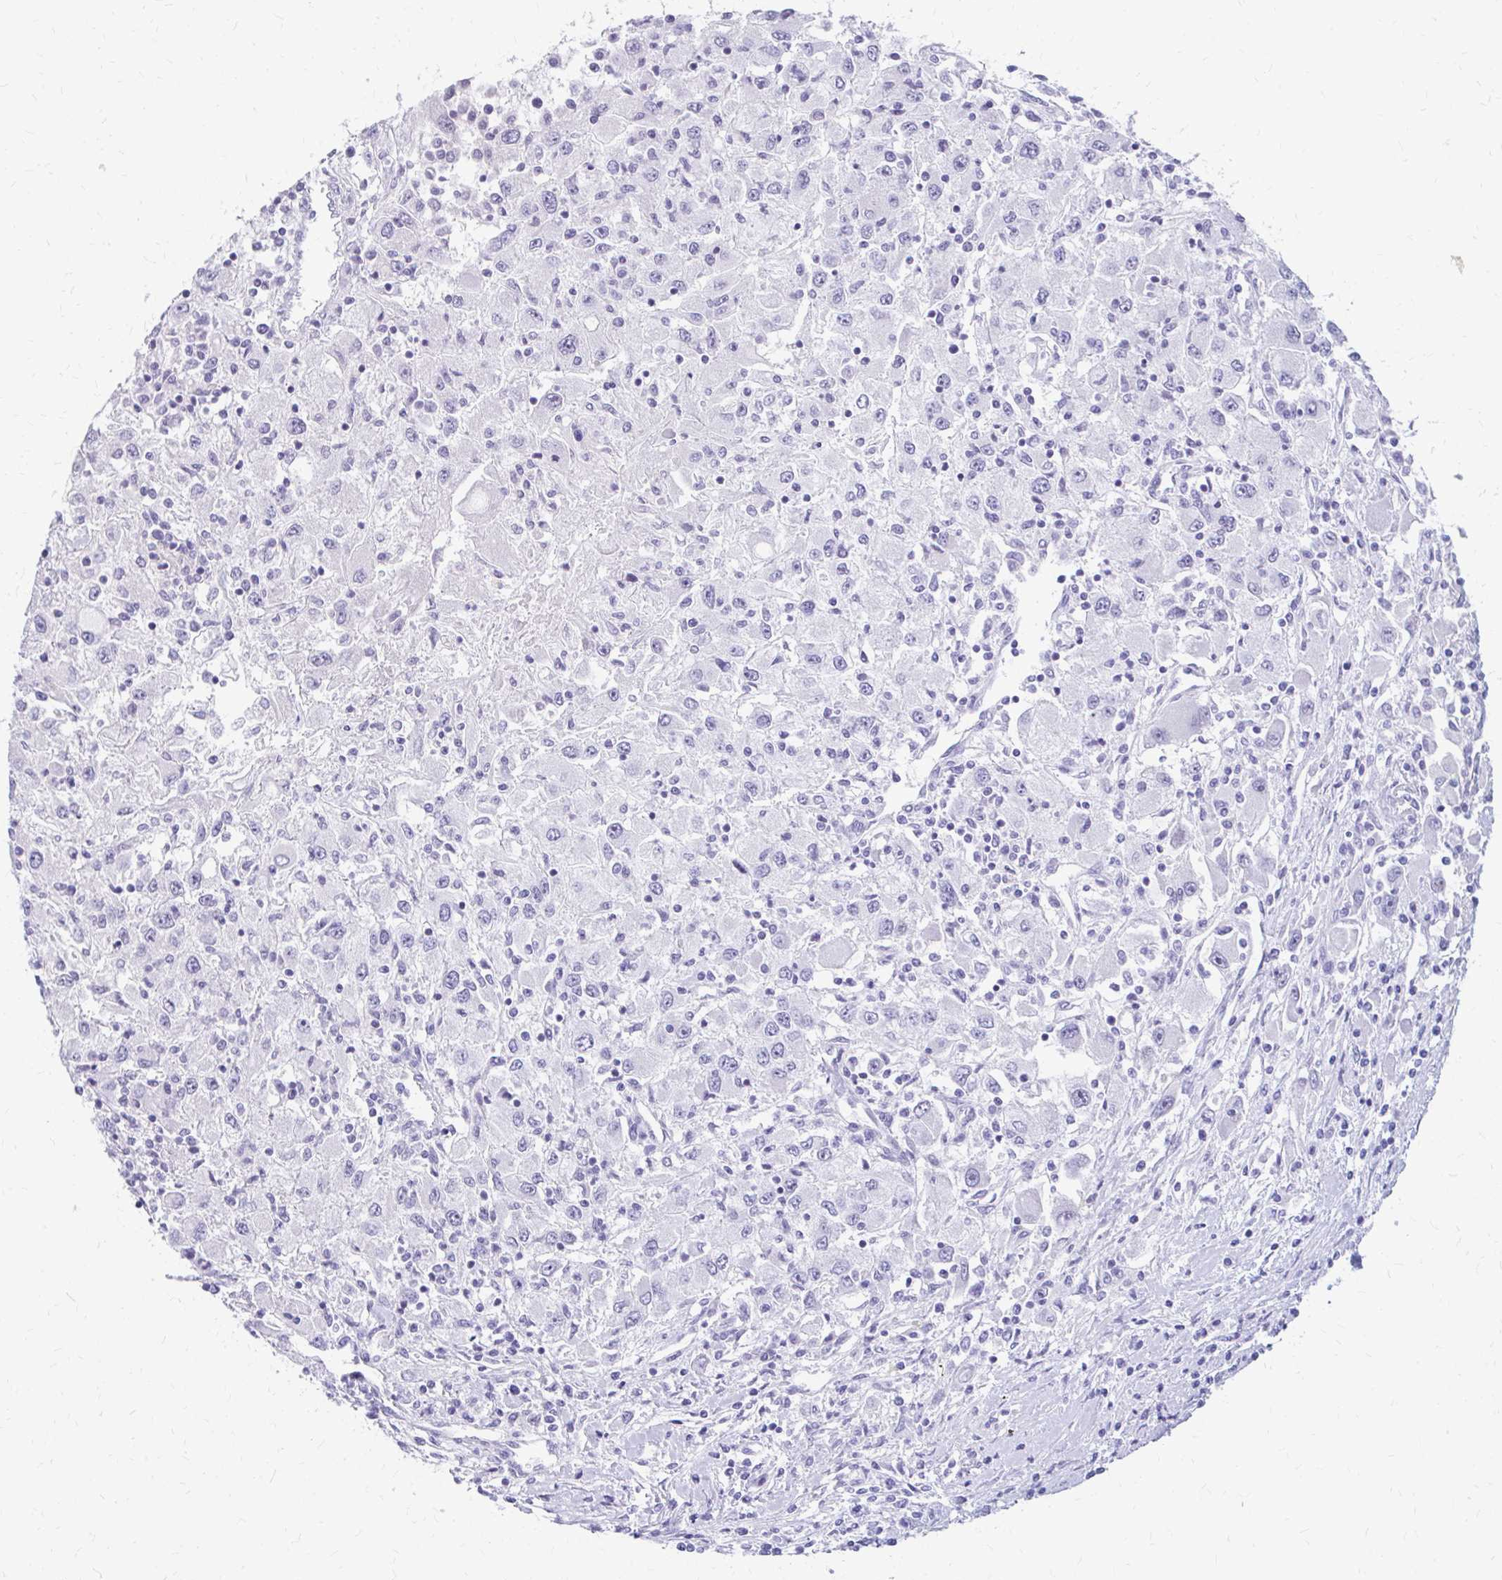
{"staining": {"intensity": "negative", "quantity": "none", "location": "none"}, "tissue": "renal cancer", "cell_type": "Tumor cells", "image_type": "cancer", "snomed": [{"axis": "morphology", "description": "Adenocarcinoma, NOS"}, {"axis": "topography", "description": "Kidney"}], "caption": "Immunohistochemistry (IHC) of human renal cancer (adenocarcinoma) reveals no positivity in tumor cells. Nuclei are stained in blue.", "gene": "RGS16", "patient": {"sex": "female", "age": 67}}